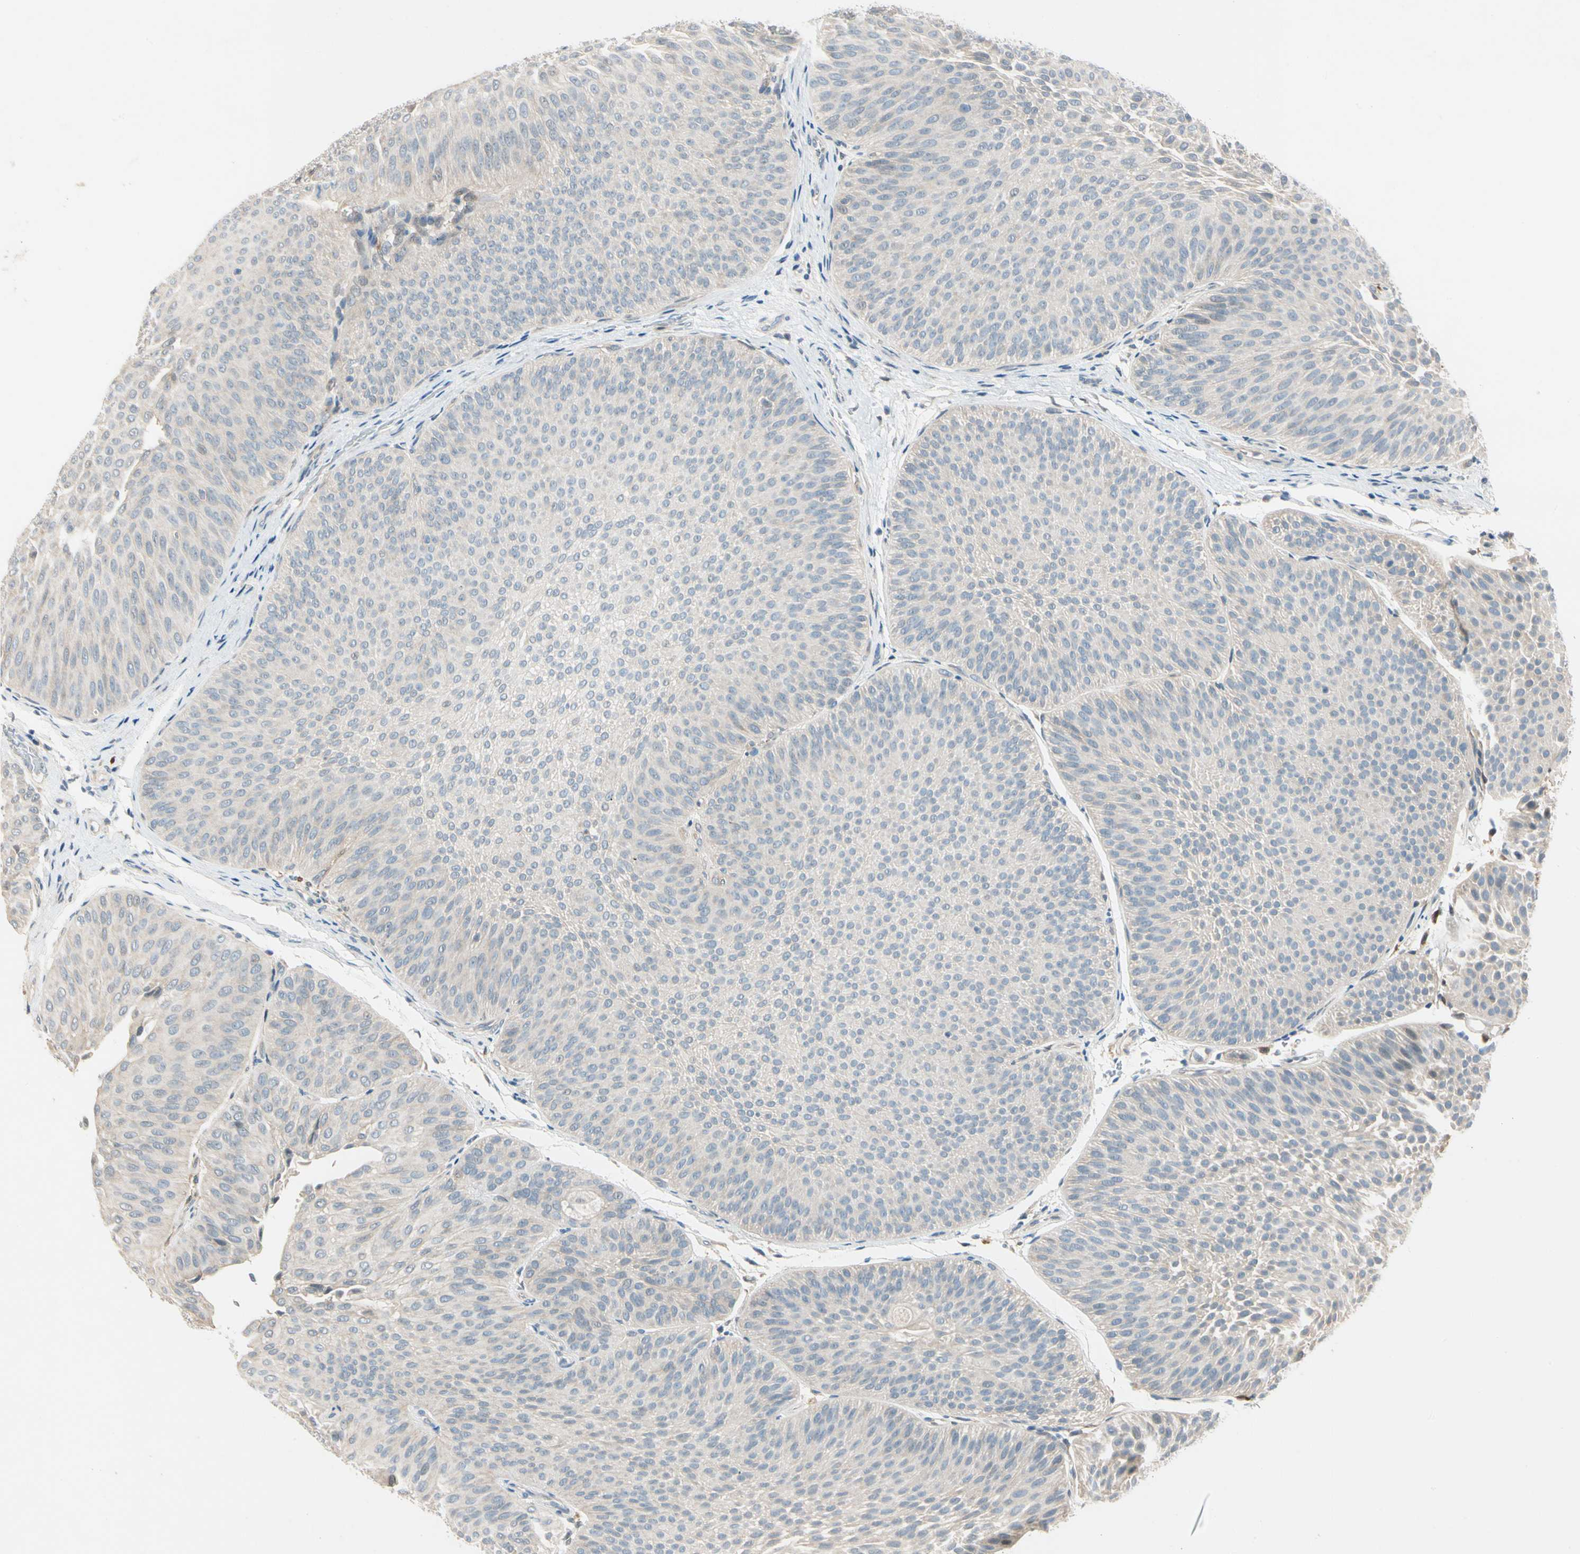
{"staining": {"intensity": "weak", "quantity": ">75%", "location": "cytoplasmic/membranous"}, "tissue": "urothelial cancer", "cell_type": "Tumor cells", "image_type": "cancer", "snomed": [{"axis": "morphology", "description": "Urothelial carcinoma, Low grade"}, {"axis": "topography", "description": "Urinary bladder"}], "caption": "About >75% of tumor cells in human urothelial cancer exhibit weak cytoplasmic/membranous protein positivity as visualized by brown immunohistochemical staining.", "gene": "WIPI1", "patient": {"sex": "female", "age": 60}}